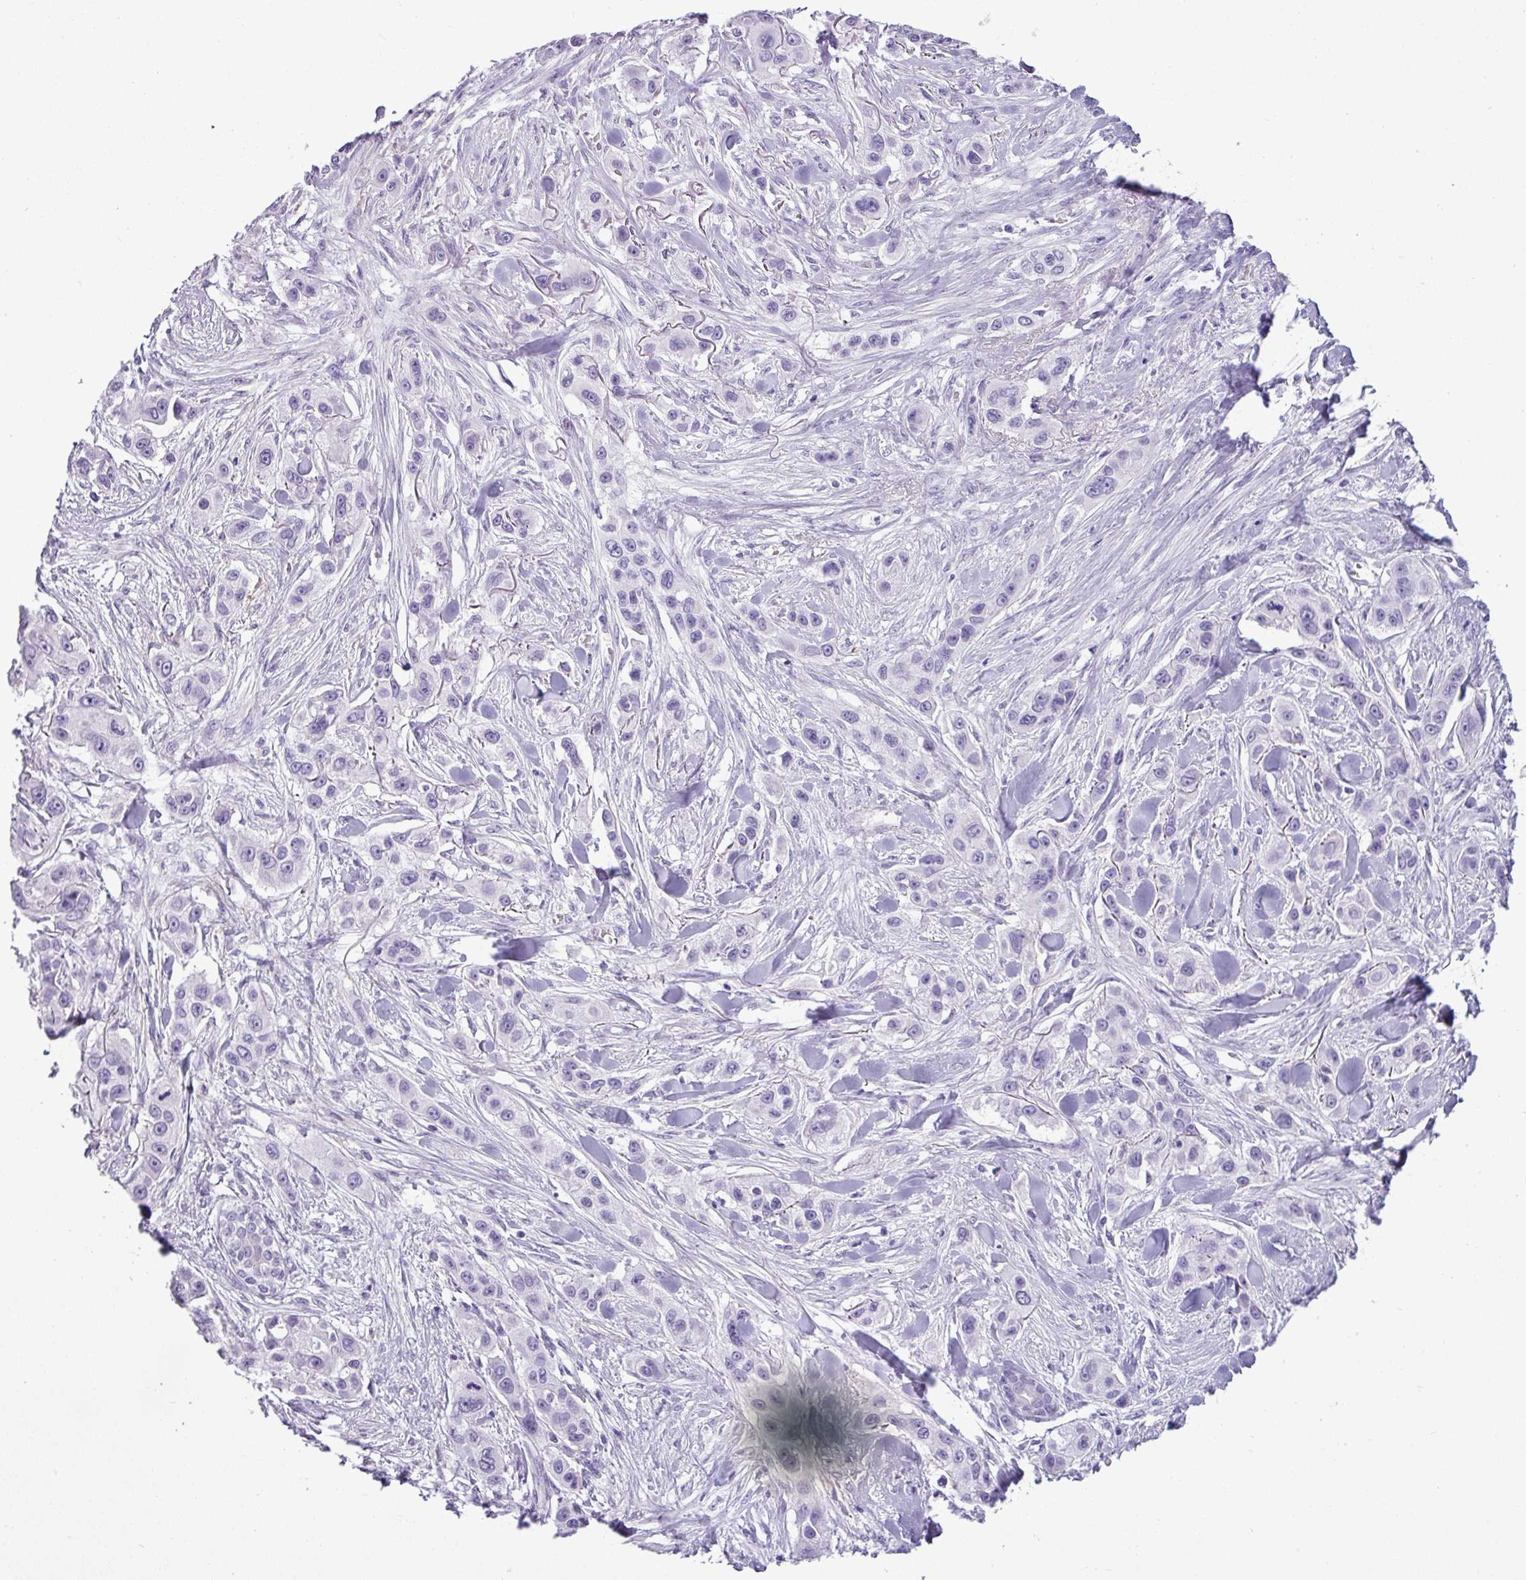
{"staining": {"intensity": "negative", "quantity": "none", "location": "none"}, "tissue": "skin cancer", "cell_type": "Tumor cells", "image_type": "cancer", "snomed": [{"axis": "morphology", "description": "Squamous cell carcinoma, NOS"}, {"axis": "topography", "description": "Skin"}], "caption": "Immunohistochemical staining of human skin cancer exhibits no significant expression in tumor cells. (DAB (3,3'-diaminobenzidine) immunohistochemistry (IHC) visualized using brightfield microscopy, high magnification).", "gene": "RBMXL2", "patient": {"sex": "male", "age": 63}}